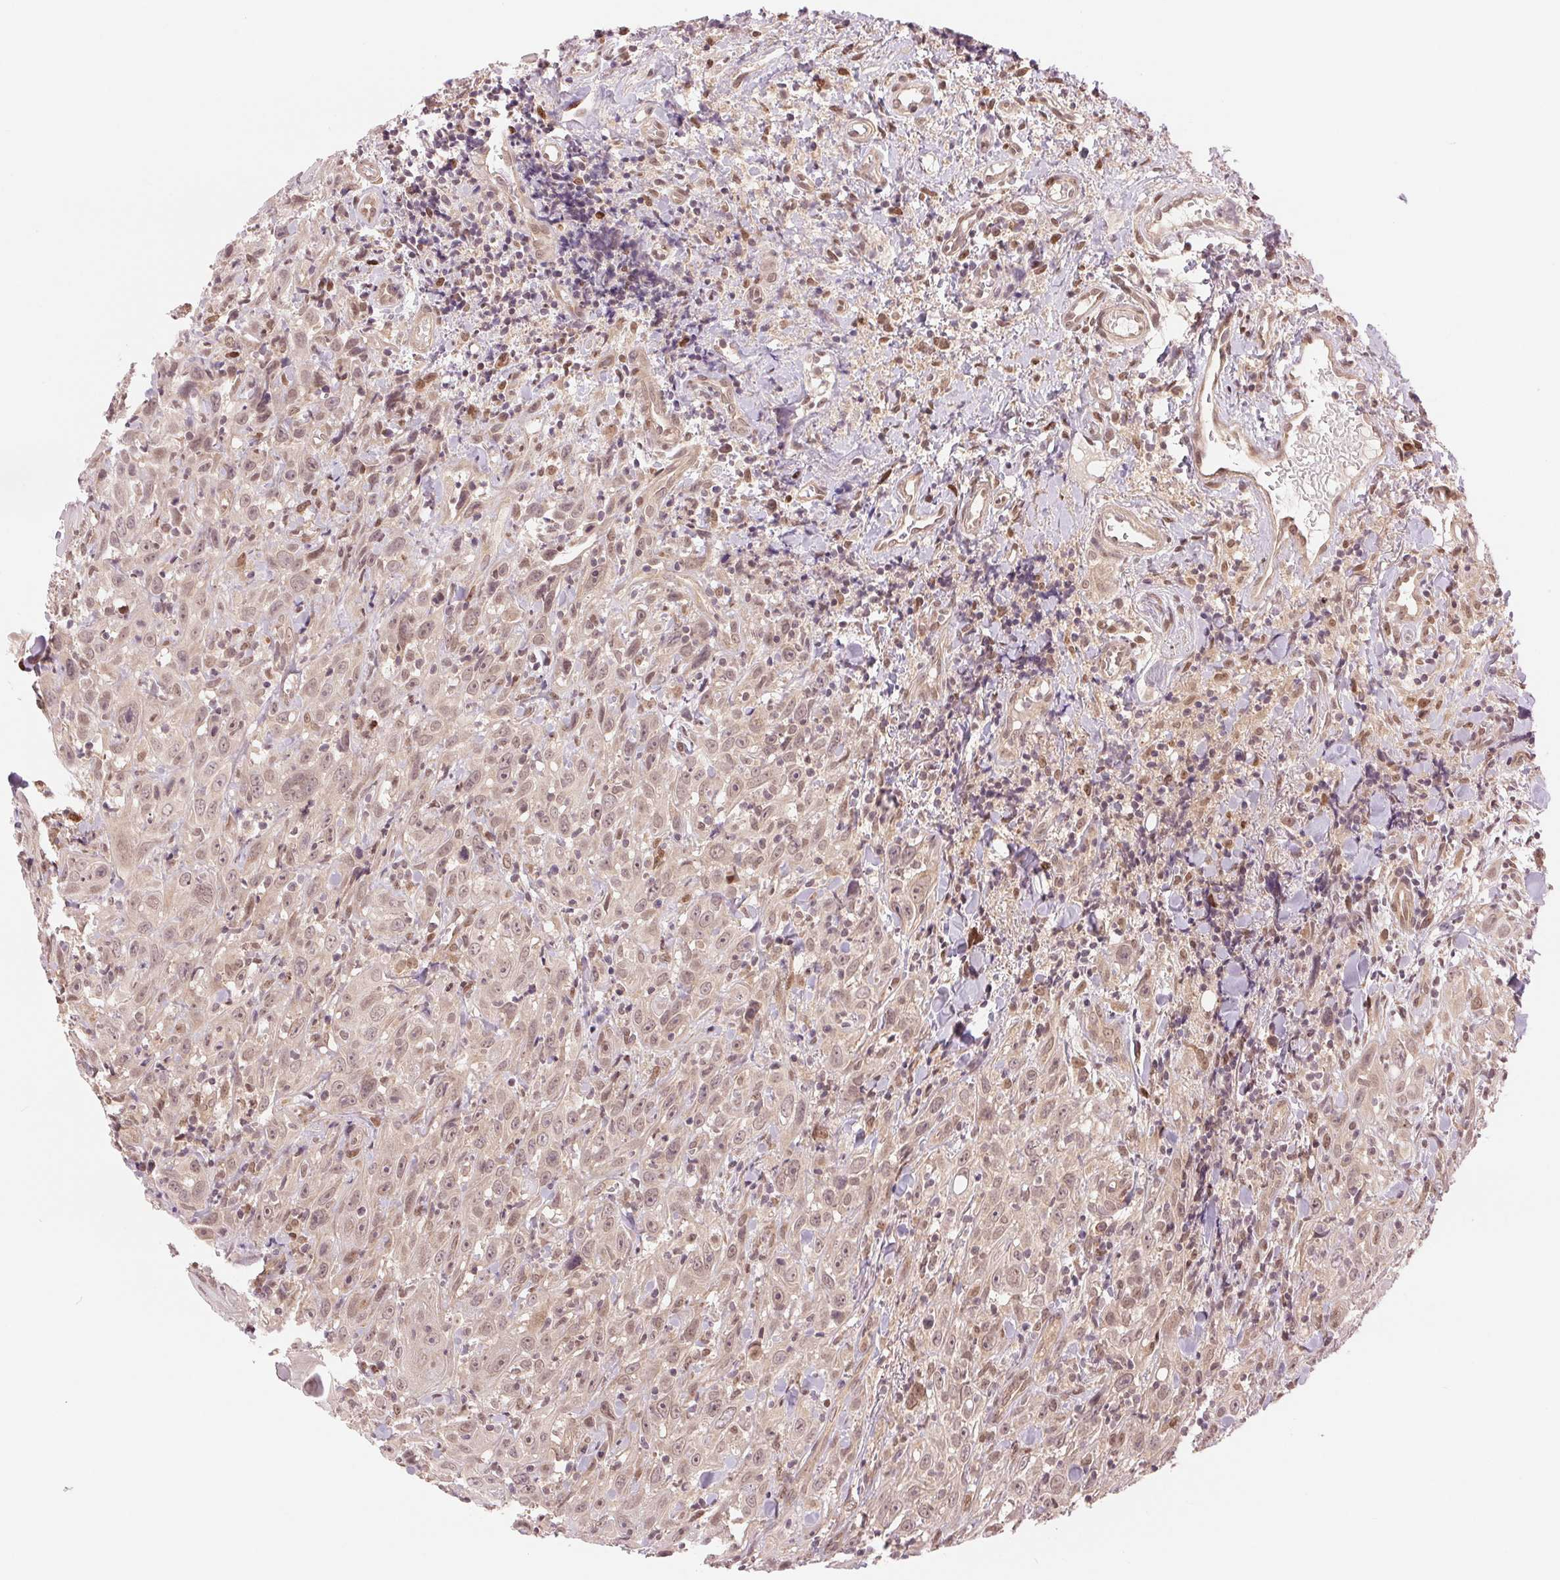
{"staining": {"intensity": "weak", "quantity": "25%-75%", "location": "nuclear"}, "tissue": "head and neck cancer", "cell_type": "Tumor cells", "image_type": "cancer", "snomed": [{"axis": "morphology", "description": "Squamous cell carcinoma, NOS"}, {"axis": "topography", "description": "Head-Neck"}], "caption": "Head and neck cancer stained with a protein marker exhibits weak staining in tumor cells.", "gene": "ERI3", "patient": {"sex": "female", "age": 95}}